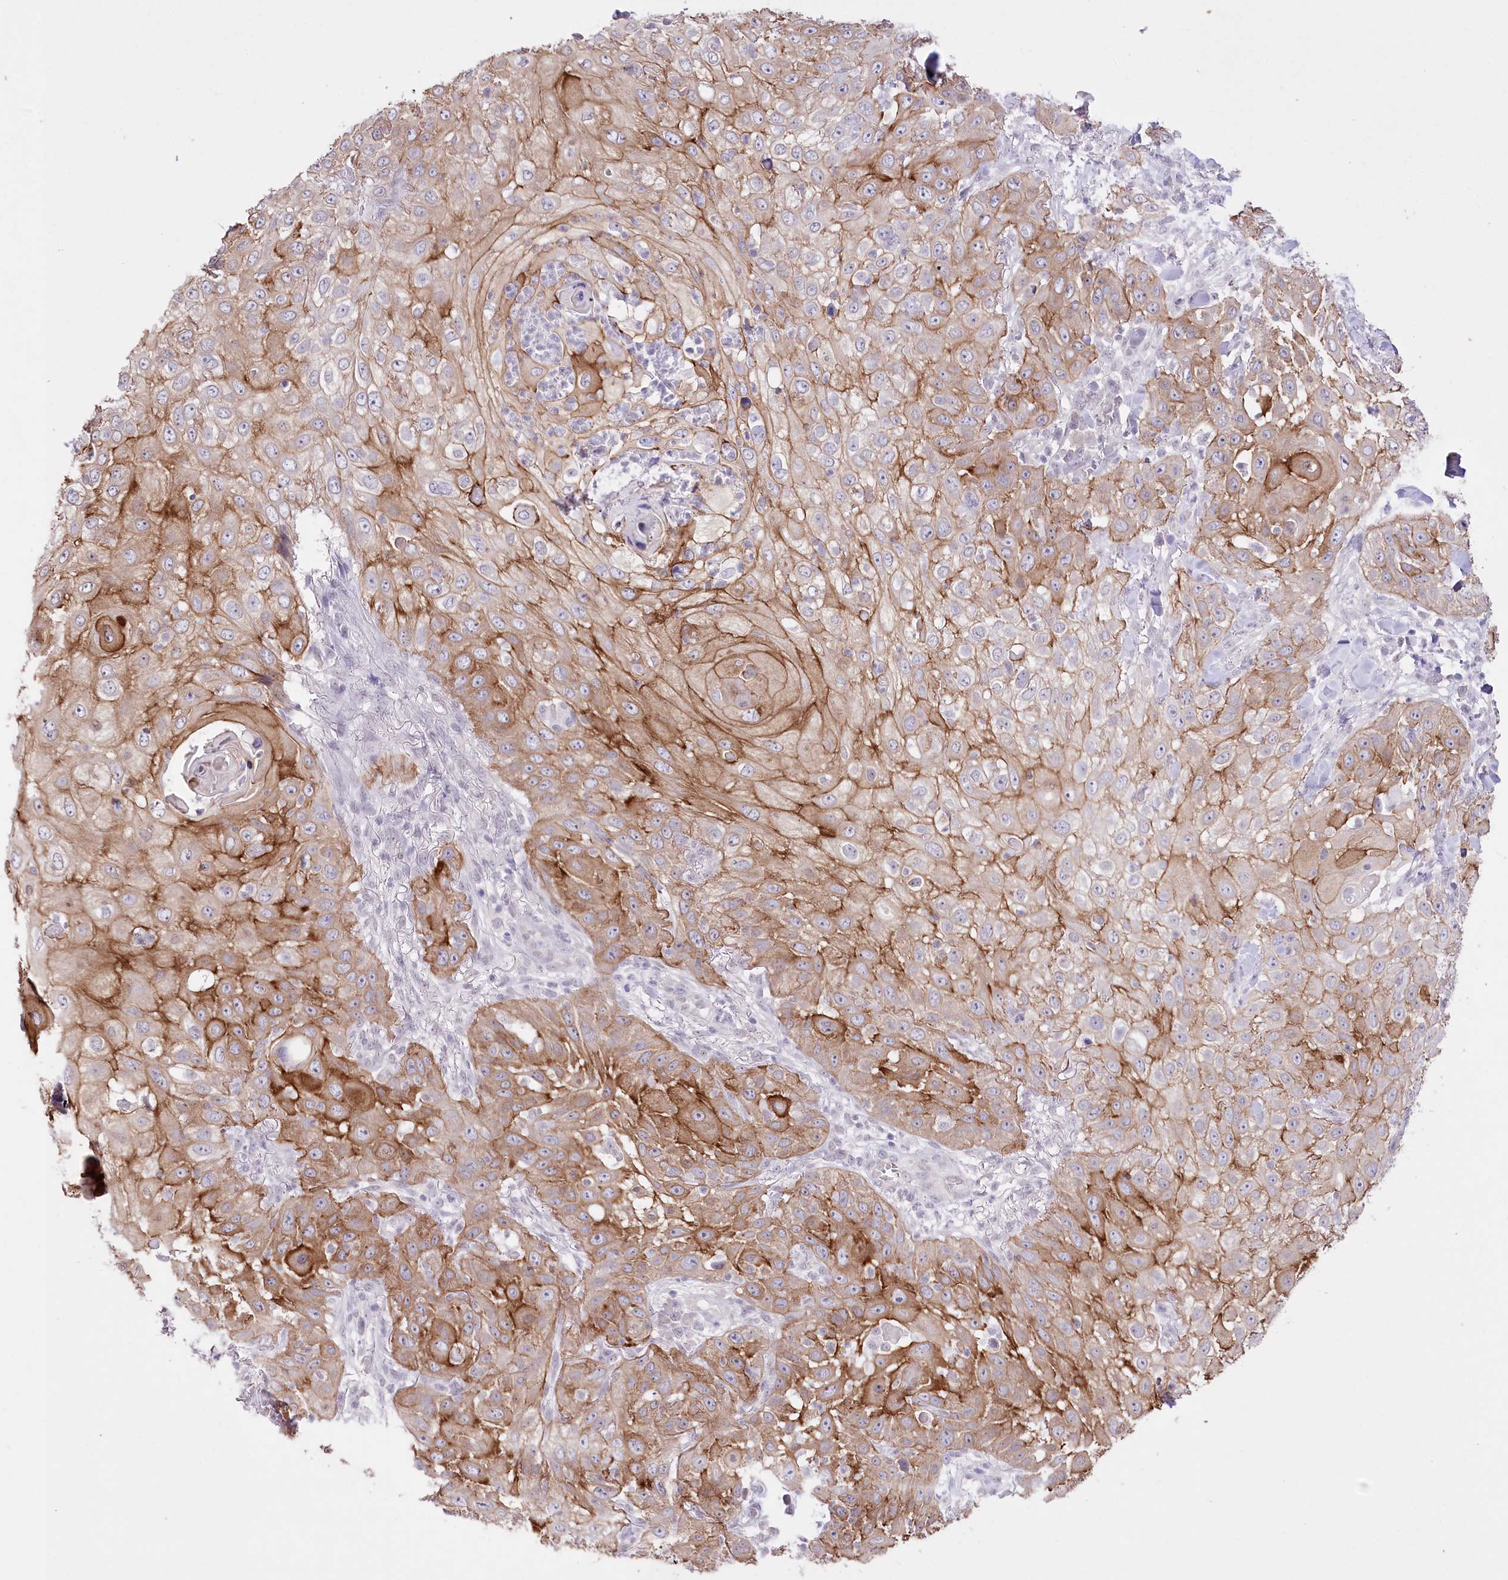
{"staining": {"intensity": "moderate", "quantity": ">75%", "location": "cytoplasmic/membranous"}, "tissue": "skin cancer", "cell_type": "Tumor cells", "image_type": "cancer", "snomed": [{"axis": "morphology", "description": "Squamous cell carcinoma, NOS"}, {"axis": "topography", "description": "Skin"}], "caption": "The image reveals staining of skin cancer, revealing moderate cytoplasmic/membranous protein positivity (brown color) within tumor cells.", "gene": "SLC39A10", "patient": {"sex": "female", "age": 44}}